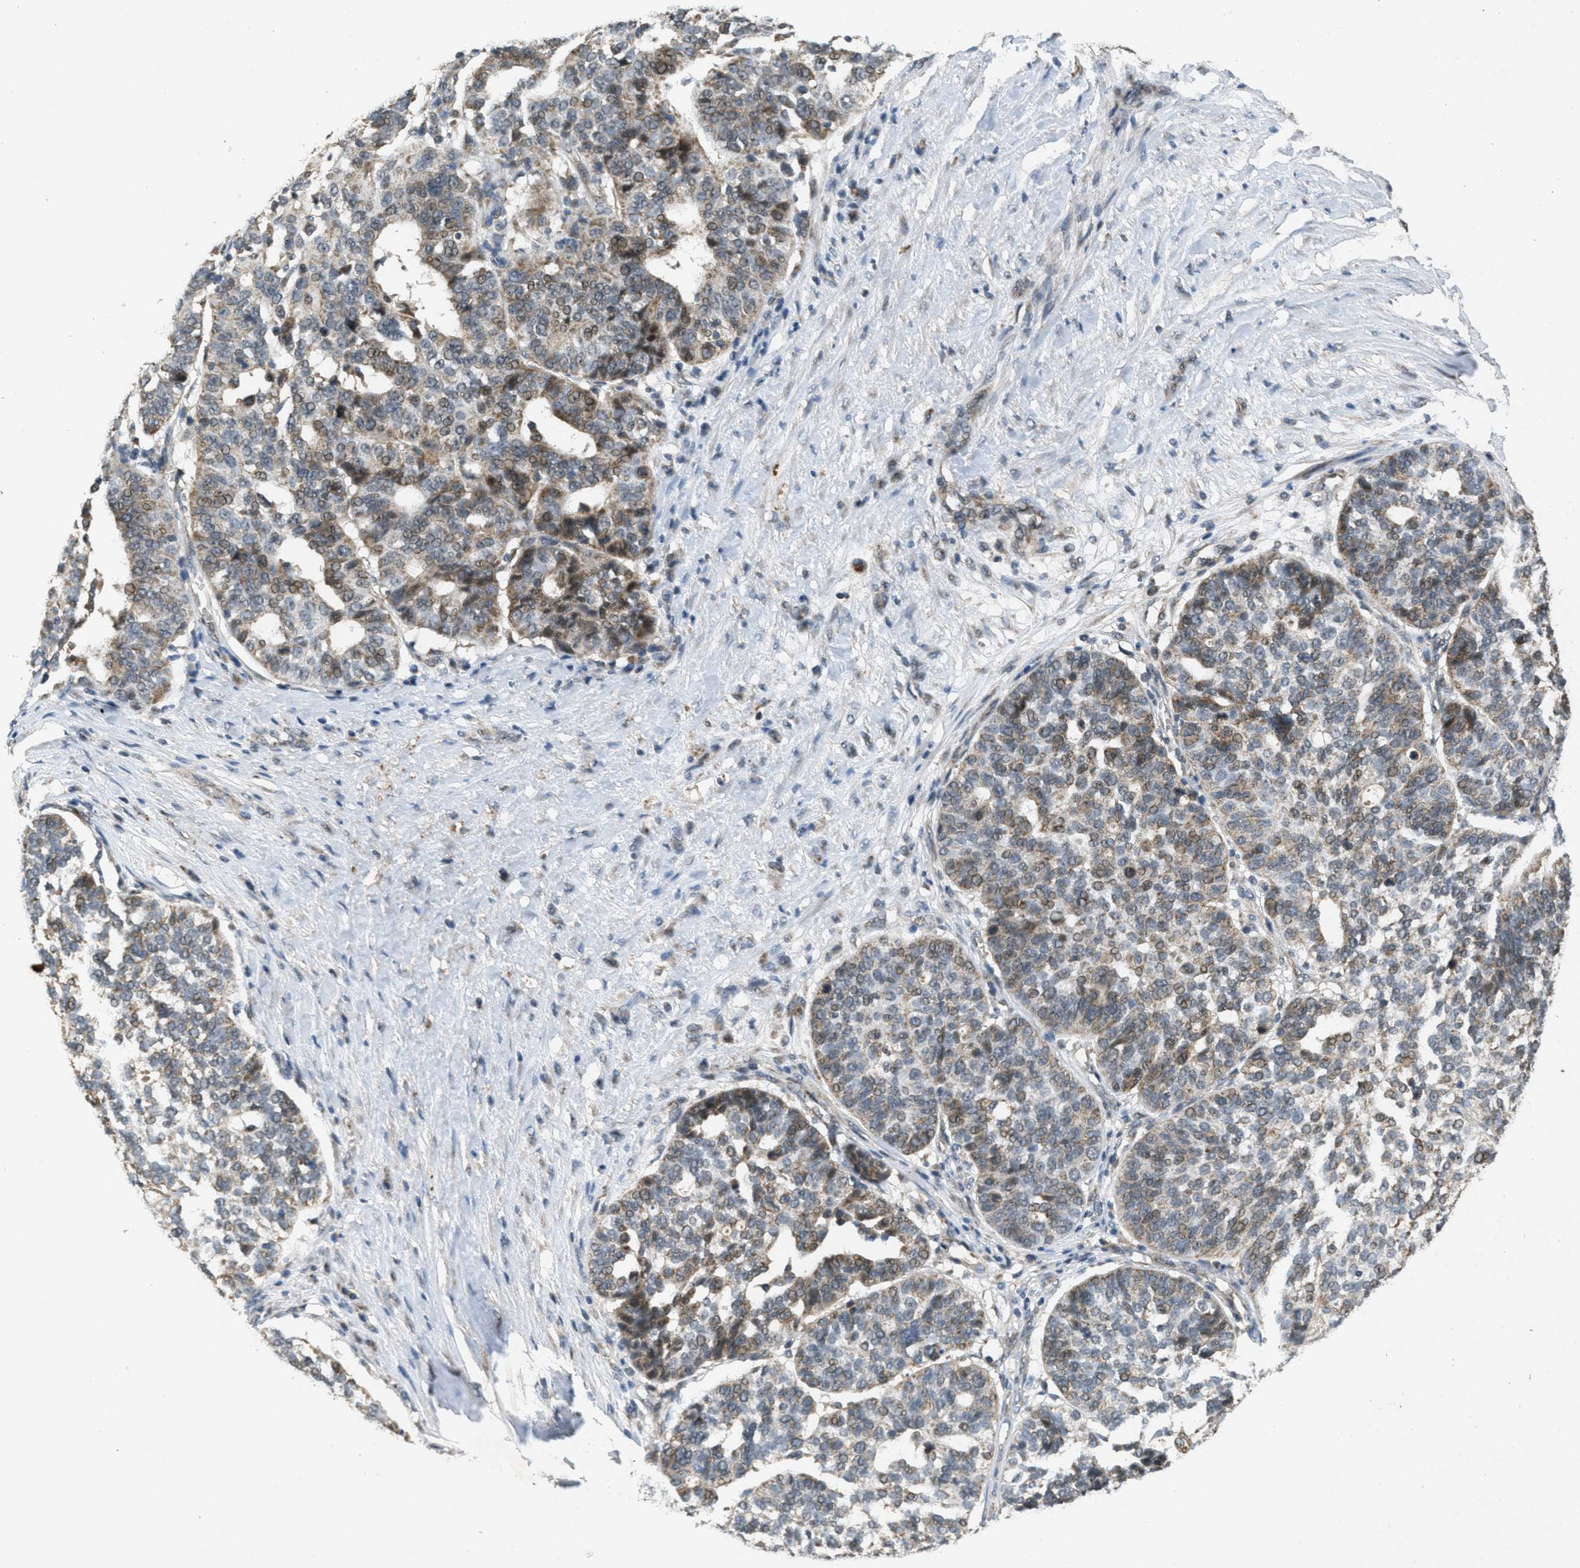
{"staining": {"intensity": "weak", "quantity": ">75%", "location": "cytoplasmic/membranous"}, "tissue": "ovarian cancer", "cell_type": "Tumor cells", "image_type": "cancer", "snomed": [{"axis": "morphology", "description": "Cystadenocarcinoma, serous, NOS"}, {"axis": "topography", "description": "Ovary"}], "caption": "IHC photomicrograph of human ovarian cancer (serous cystadenocarcinoma) stained for a protein (brown), which displays low levels of weak cytoplasmic/membranous expression in about >75% of tumor cells.", "gene": "PPP1R15A", "patient": {"sex": "female", "age": 59}}